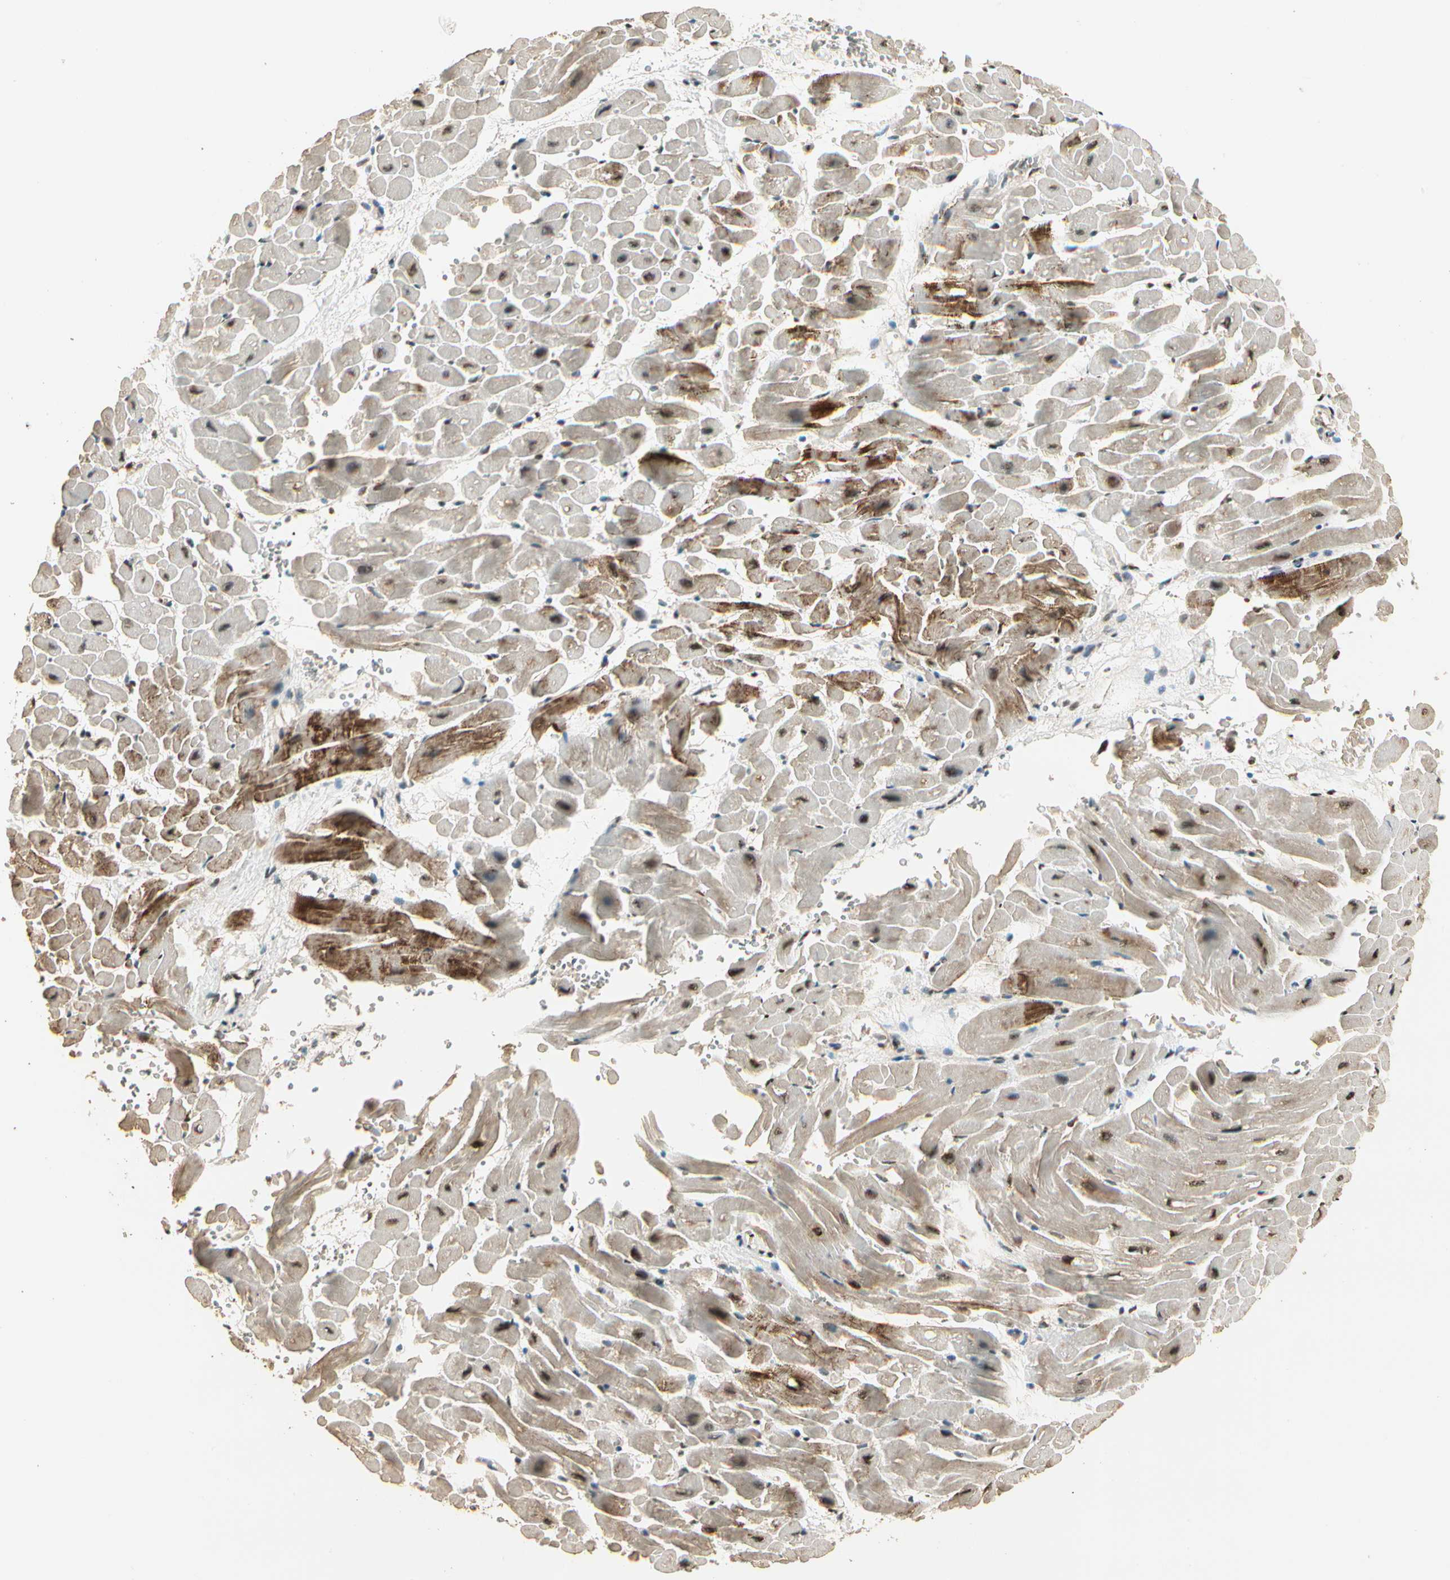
{"staining": {"intensity": "moderate", "quantity": "25%-75%", "location": "cytoplasmic/membranous,nuclear"}, "tissue": "heart muscle", "cell_type": "Cardiomyocytes", "image_type": "normal", "snomed": [{"axis": "morphology", "description": "Normal tissue, NOS"}, {"axis": "topography", "description": "Heart"}], "caption": "Immunohistochemistry (IHC) of unremarkable heart muscle exhibits medium levels of moderate cytoplasmic/membranous,nuclear staining in about 25%-75% of cardiomyocytes. (DAB IHC with brightfield microscopy, high magnification).", "gene": "RBM25", "patient": {"sex": "male", "age": 45}}